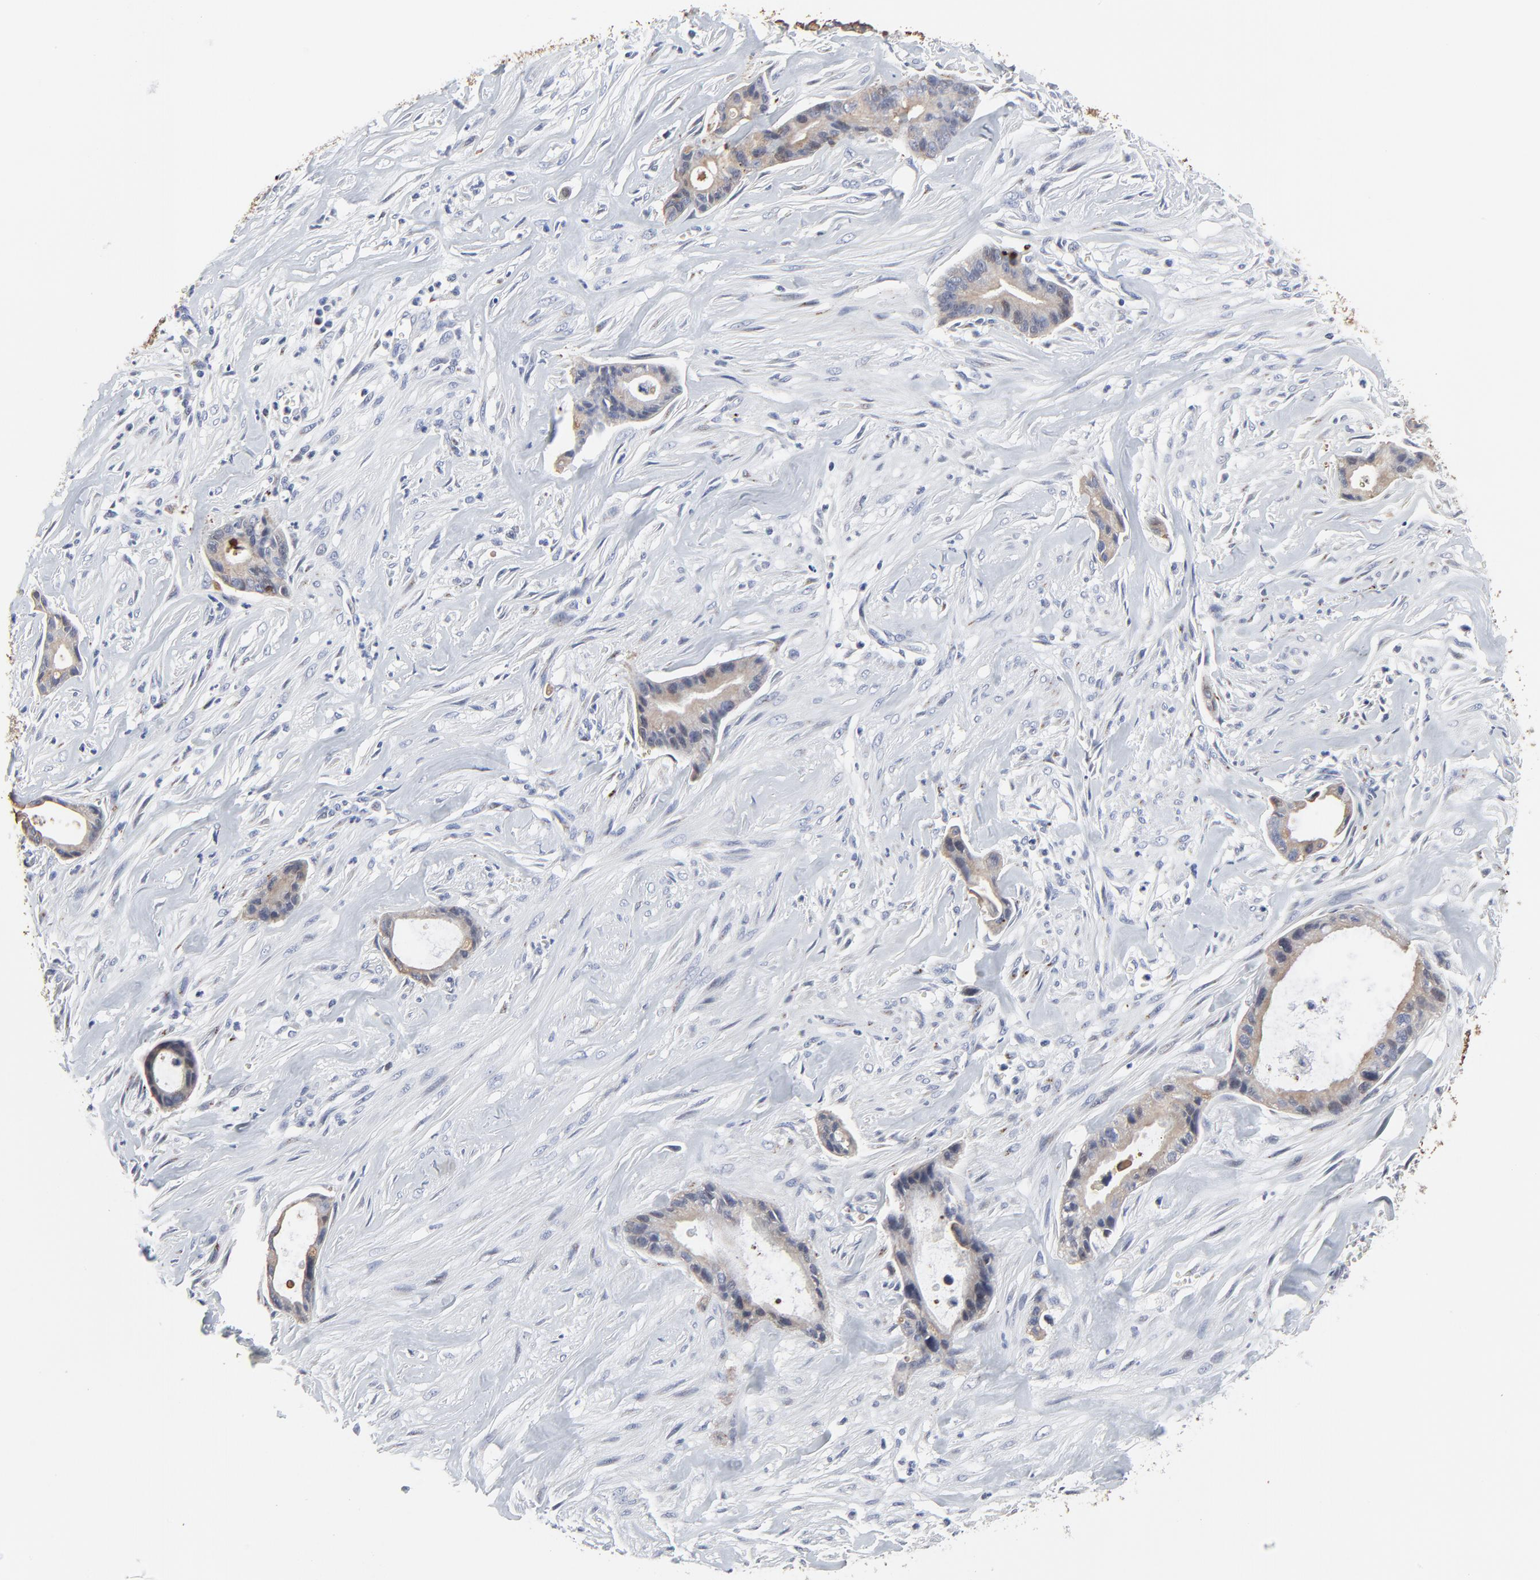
{"staining": {"intensity": "moderate", "quantity": ">75%", "location": "cytoplasmic/membranous"}, "tissue": "liver cancer", "cell_type": "Tumor cells", "image_type": "cancer", "snomed": [{"axis": "morphology", "description": "Cholangiocarcinoma"}, {"axis": "topography", "description": "Liver"}], "caption": "An immunohistochemistry photomicrograph of neoplastic tissue is shown. Protein staining in brown highlights moderate cytoplasmic/membranous positivity in liver cancer within tumor cells. (brown staining indicates protein expression, while blue staining denotes nuclei).", "gene": "LNX1", "patient": {"sex": "female", "age": 55}}